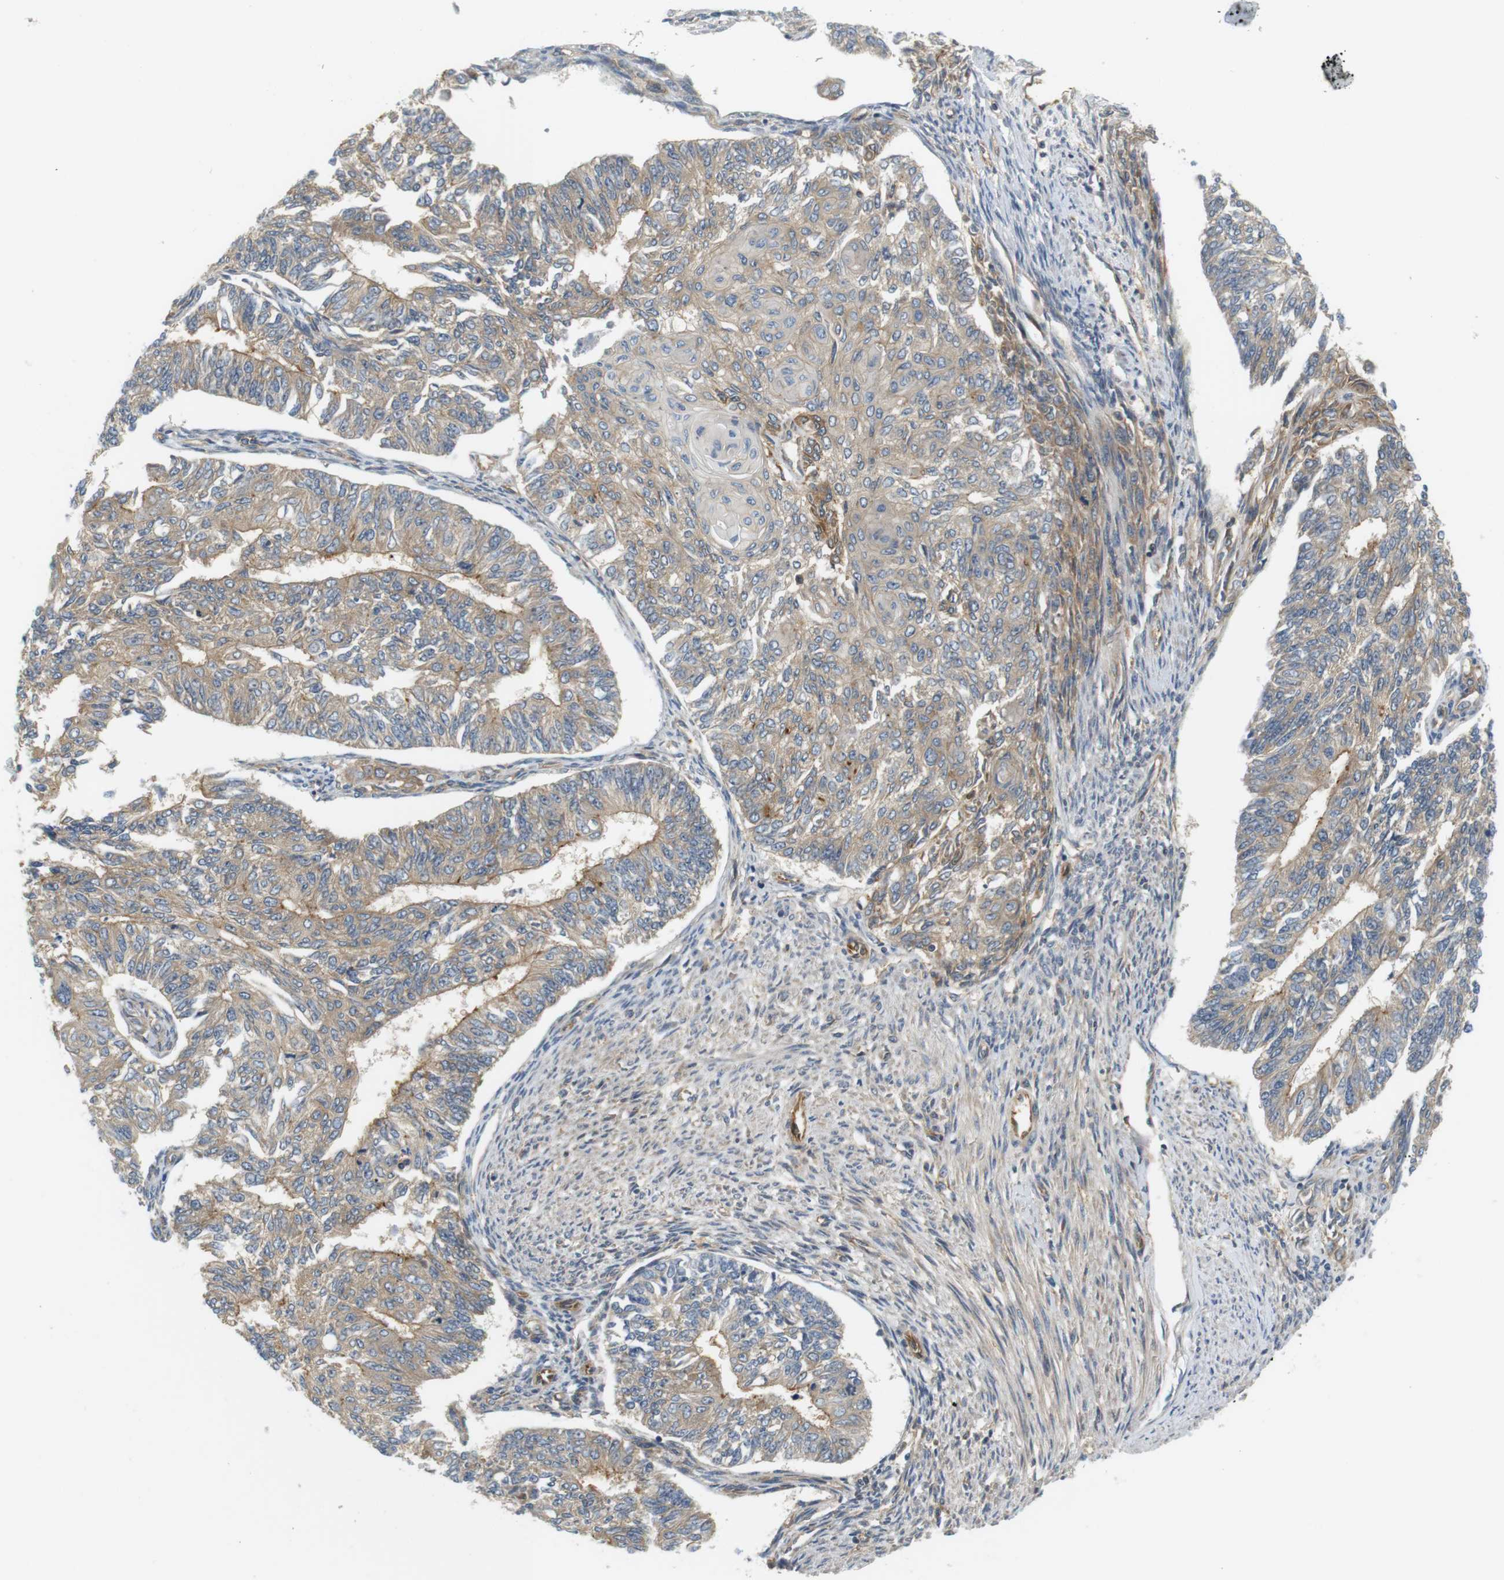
{"staining": {"intensity": "weak", "quantity": ">75%", "location": "cytoplasmic/membranous"}, "tissue": "endometrial cancer", "cell_type": "Tumor cells", "image_type": "cancer", "snomed": [{"axis": "morphology", "description": "Adenocarcinoma, NOS"}, {"axis": "topography", "description": "Endometrium"}], "caption": "A brown stain highlights weak cytoplasmic/membranous staining of a protein in human endometrial cancer tumor cells. (IHC, brightfield microscopy, high magnification).", "gene": "SH3GLB1", "patient": {"sex": "female", "age": 32}}